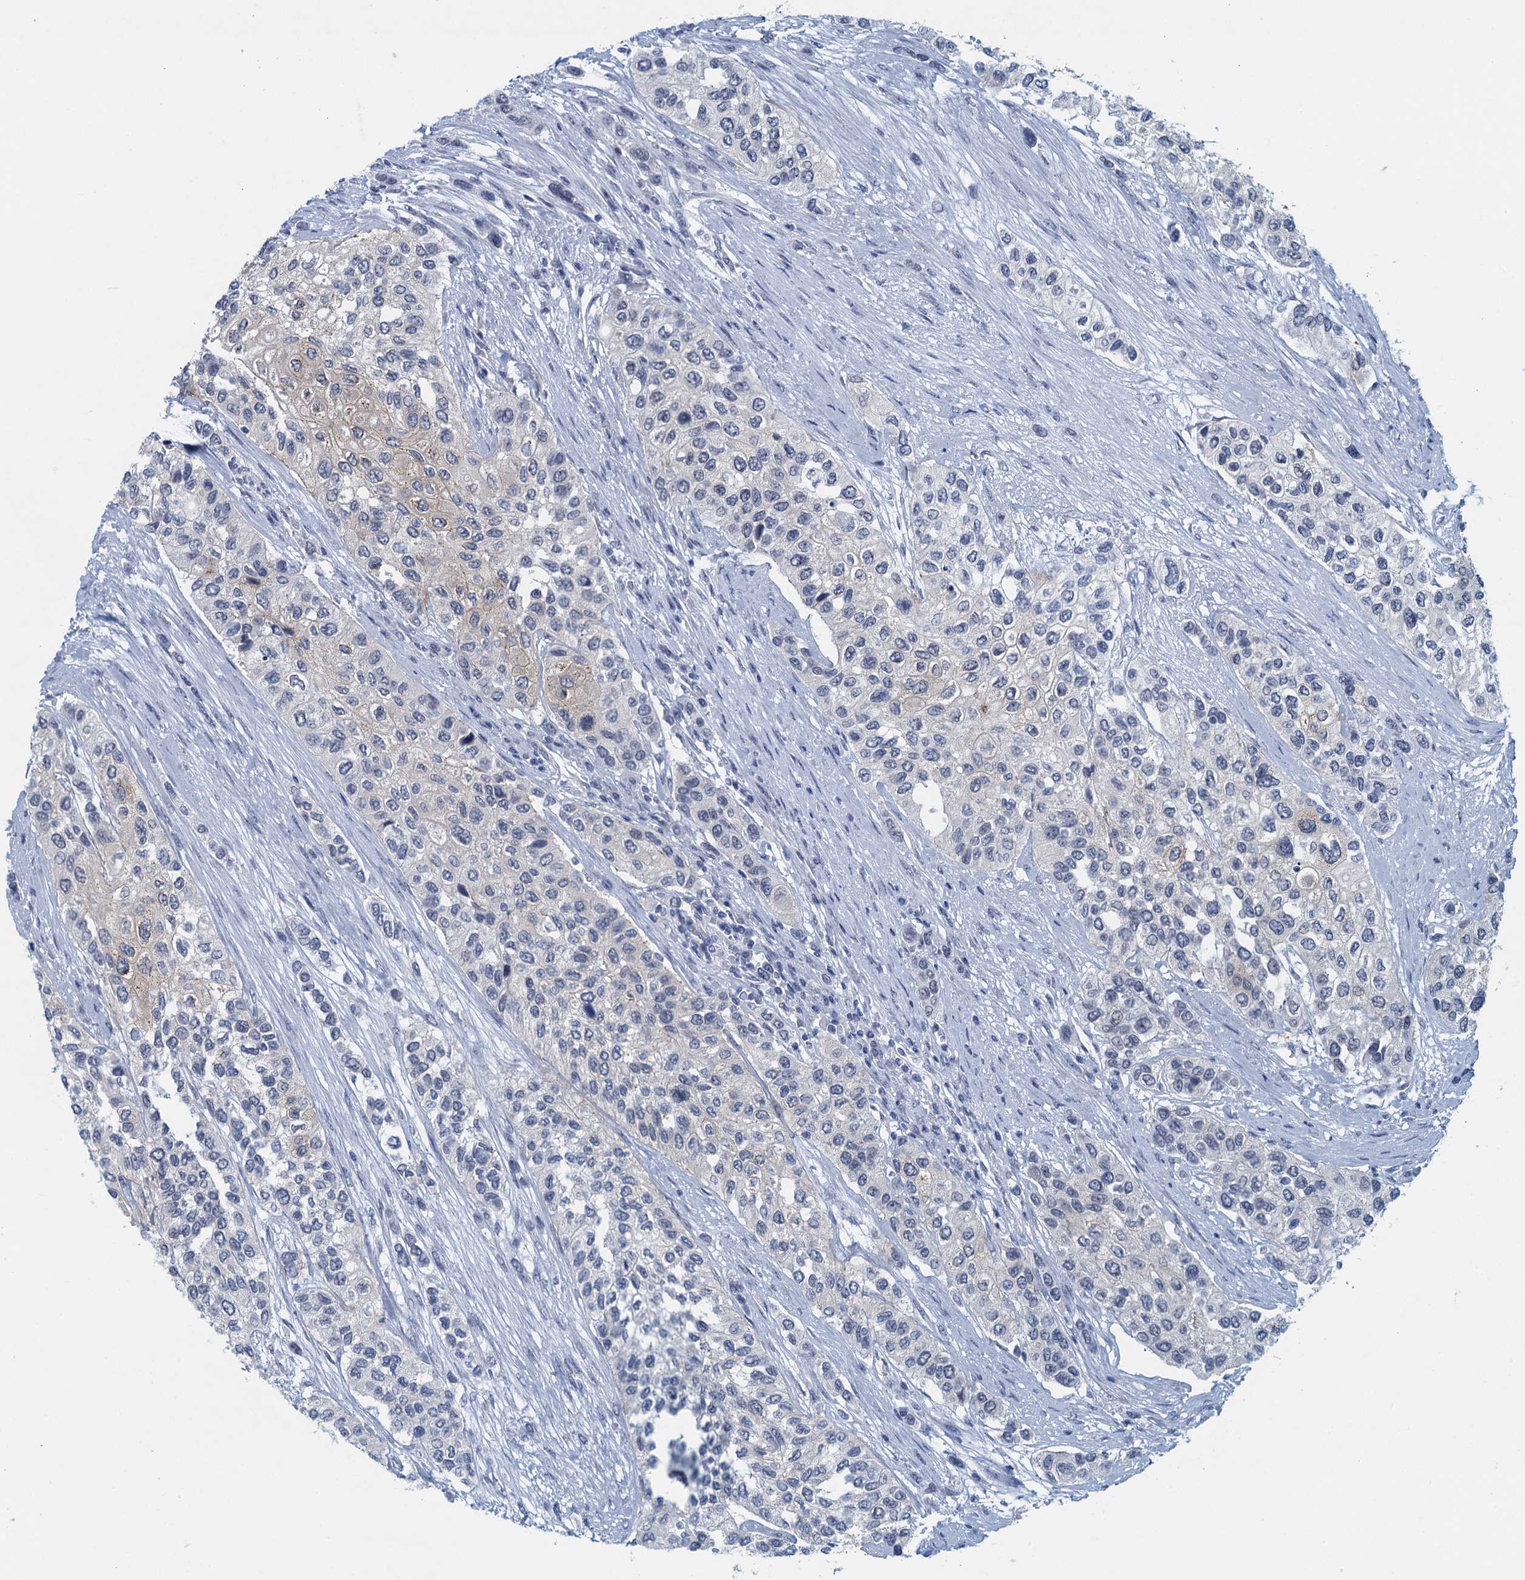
{"staining": {"intensity": "negative", "quantity": "none", "location": "none"}, "tissue": "urothelial cancer", "cell_type": "Tumor cells", "image_type": "cancer", "snomed": [{"axis": "morphology", "description": "Normal tissue, NOS"}, {"axis": "morphology", "description": "Urothelial carcinoma, High grade"}, {"axis": "topography", "description": "Vascular tissue"}, {"axis": "topography", "description": "Urinary bladder"}], "caption": "This is an immunohistochemistry image of urothelial carcinoma (high-grade). There is no staining in tumor cells.", "gene": "ENSG00000131152", "patient": {"sex": "female", "age": 56}}